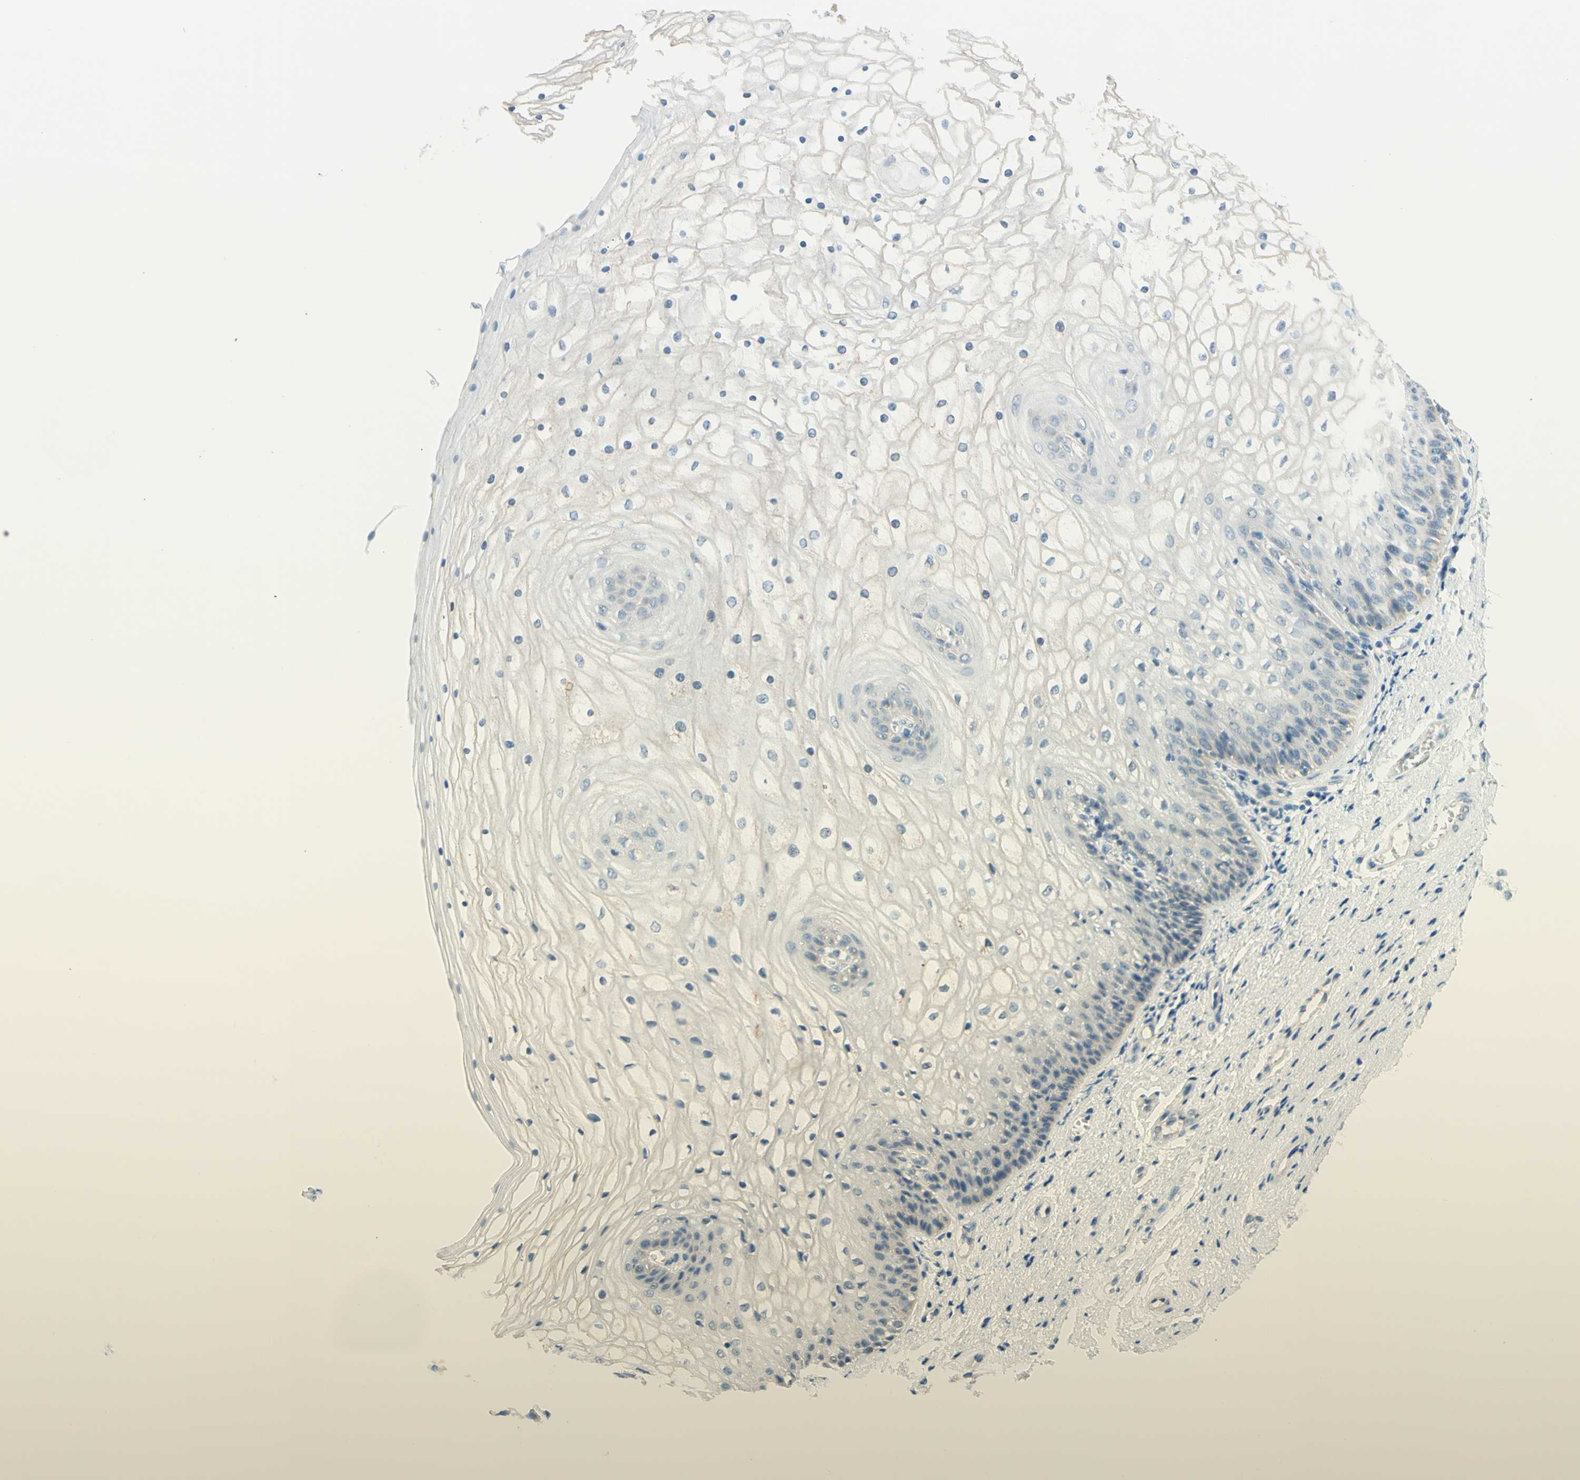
{"staining": {"intensity": "weak", "quantity": "<25%", "location": "cytoplasmic/membranous"}, "tissue": "vagina", "cell_type": "Squamous epithelial cells", "image_type": "normal", "snomed": [{"axis": "morphology", "description": "Normal tissue, NOS"}, {"axis": "topography", "description": "Vagina"}], "caption": "High power microscopy image of an IHC histopathology image of normal vagina, revealing no significant positivity in squamous epithelial cells.", "gene": "JPH1", "patient": {"sex": "female", "age": 34}}